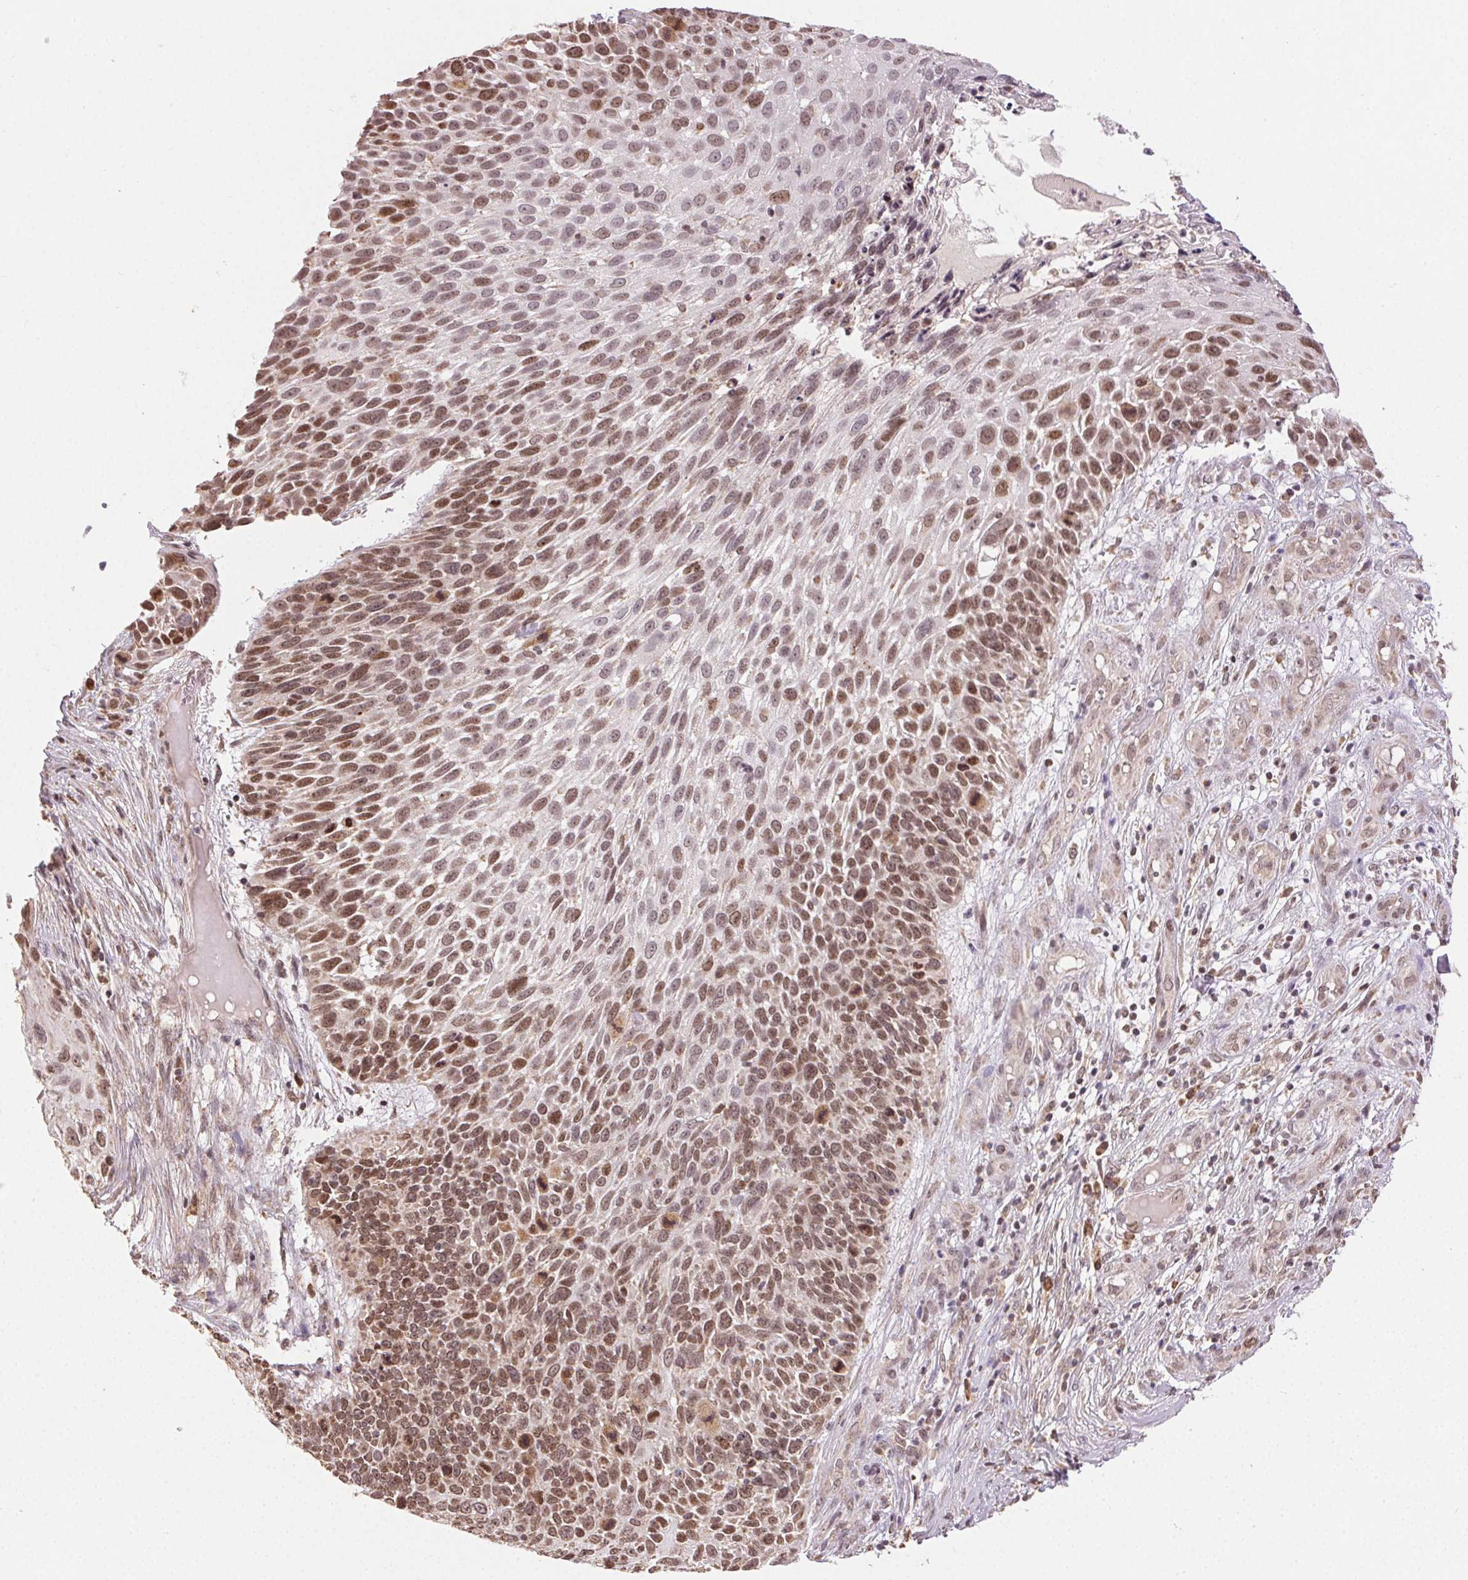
{"staining": {"intensity": "moderate", "quantity": ">75%", "location": "nuclear"}, "tissue": "skin cancer", "cell_type": "Tumor cells", "image_type": "cancer", "snomed": [{"axis": "morphology", "description": "Squamous cell carcinoma, NOS"}, {"axis": "topography", "description": "Skin"}], "caption": "Skin cancer (squamous cell carcinoma) stained for a protein (brown) exhibits moderate nuclear positive staining in about >75% of tumor cells.", "gene": "PIWIL4", "patient": {"sex": "male", "age": 92}}